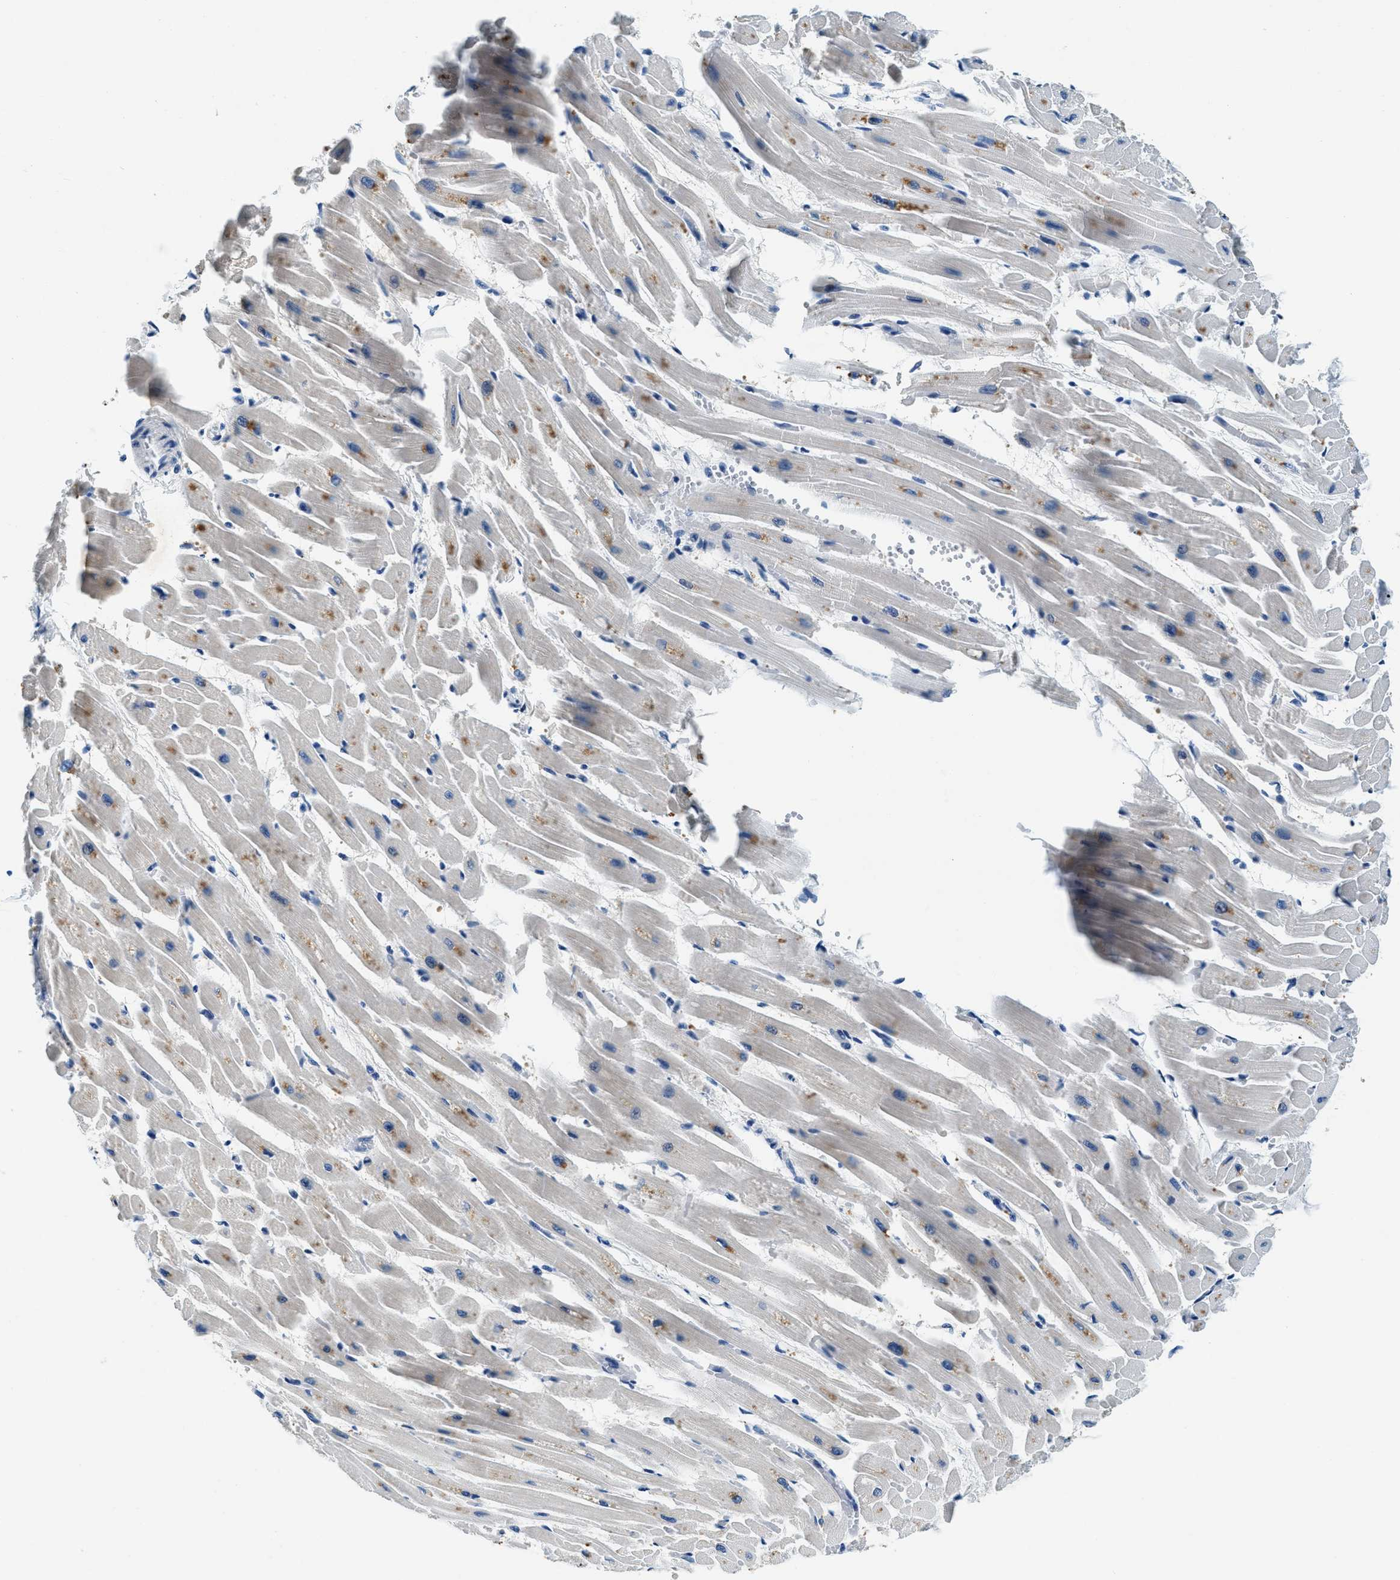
{"staining": {"intensity": "moderate", "quantity": "25%-75%", "location": "cytoplasmic/membranous"}, "tissue": "heart muscle", "cell_type": "Cardiomyocytes", "image_type": "normal", "snomed": [{"axis": "morphology", "description": "Normal tissue, NOS"}, {"axis": "topography", "description": "Heart"}], "caption": "Brown immunohistochemical staining in benign heart muscle shows moderate cytoplasmic/membranous expression in about 25%-75% of cardiomyocytes.", "gene": "UBAC2", "patient": {"sex": "male", "age": 45}}